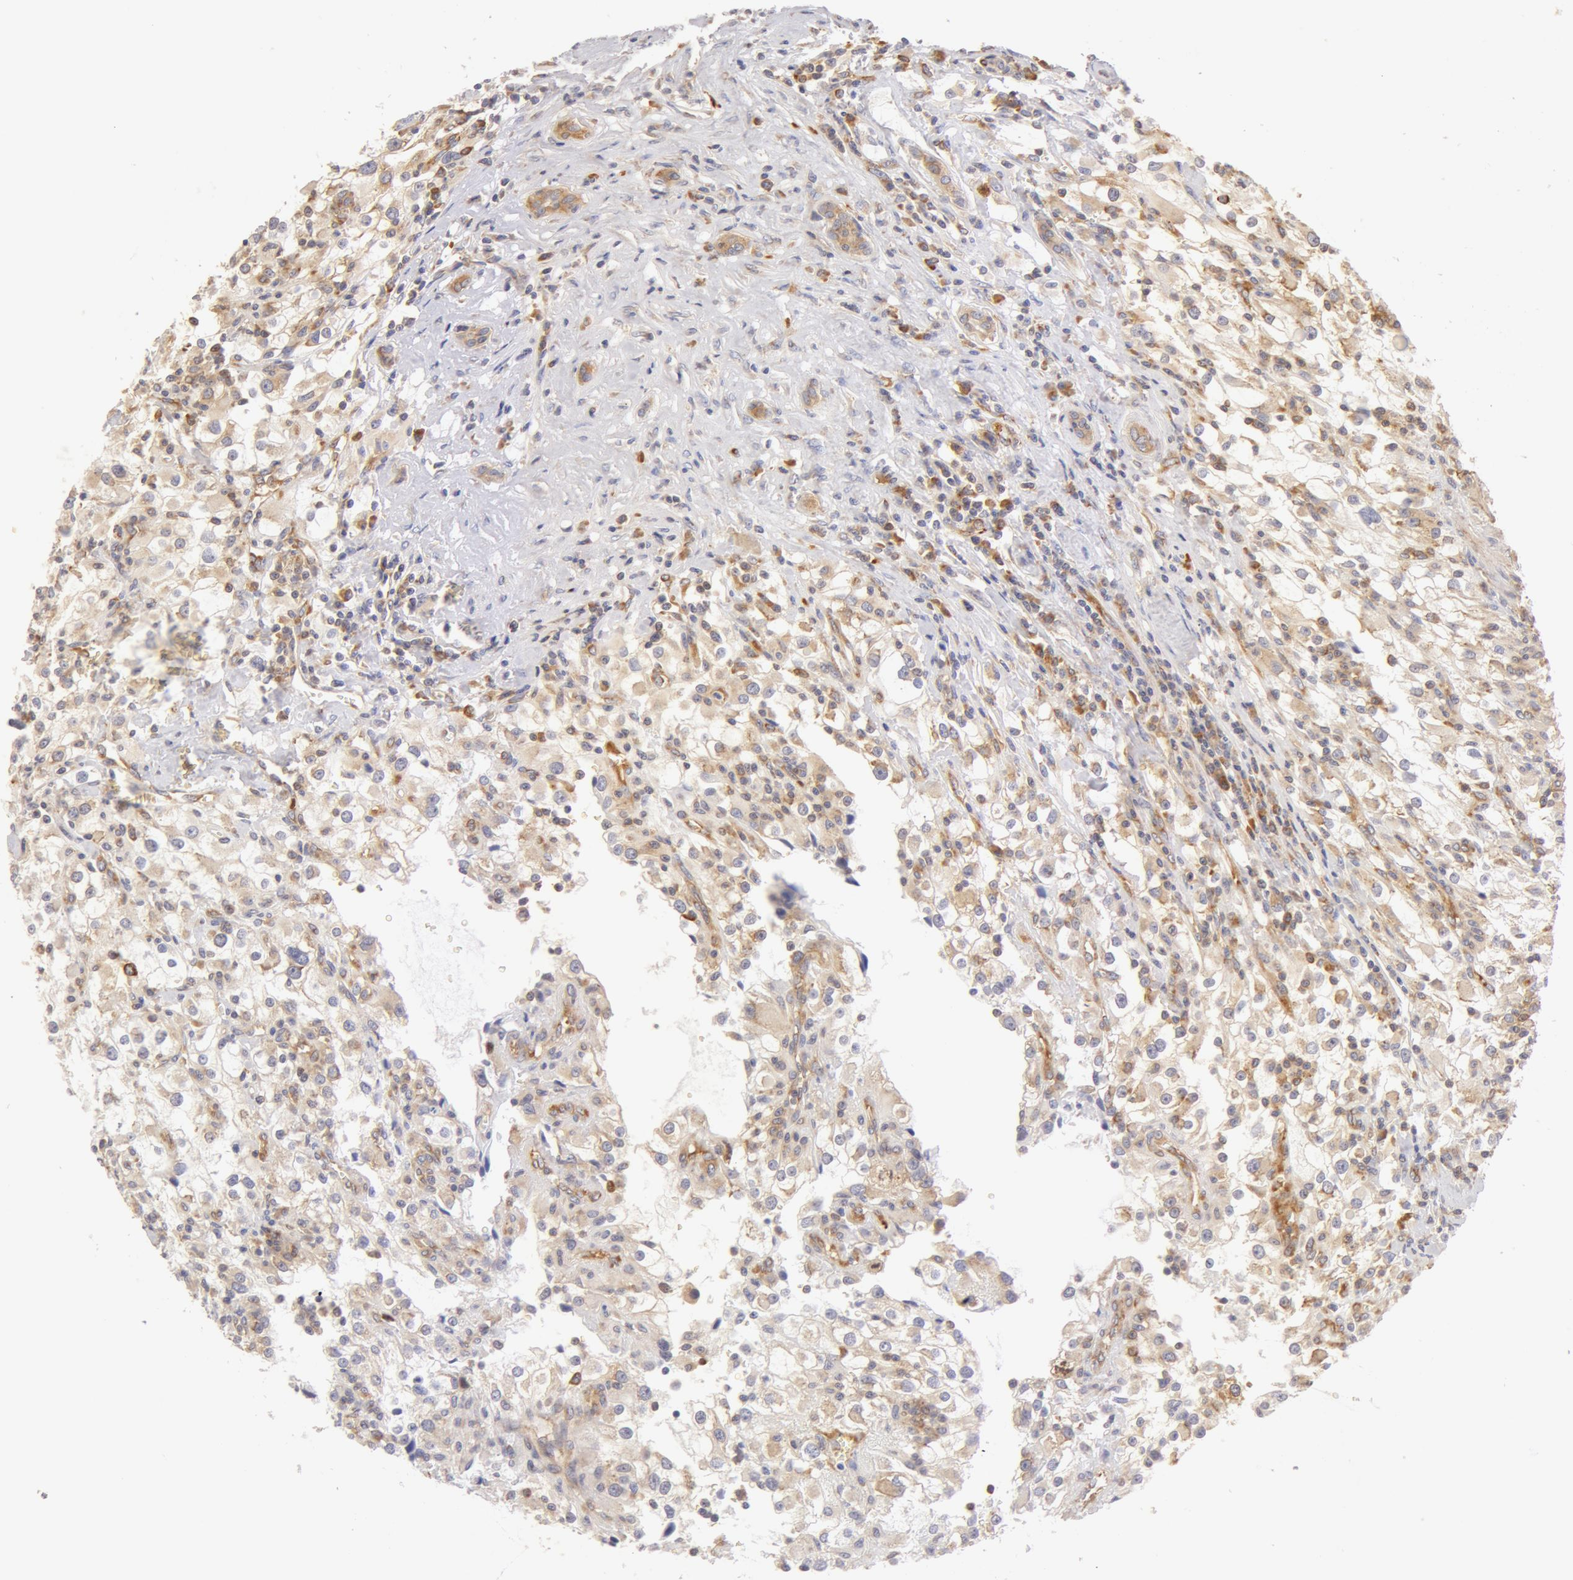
{"staining": {"intensity": "weak", "quantity": "25%-75%", "location": "cytoplasmic/membranous"}, "tissue": "renal cancer", "cell_type": "Tumor cells", "image_type": "cancer", "snomed": [{"axis": "morphology", "description": "Adenocarcinoma, NOS"}, {"axis": "topography", "description": "Kidney"}], "caption": "This photomicrograph displays renal cancer stained with immunohistochemistry (IHC) to label a protein in brown. The cytoplasmic/membranous of tumor cells show weak positivity for the protein. Nuclei are counter-stained blue.", "gene": "DDX3Y", "patient": {"sex": "female", "age": 52}}